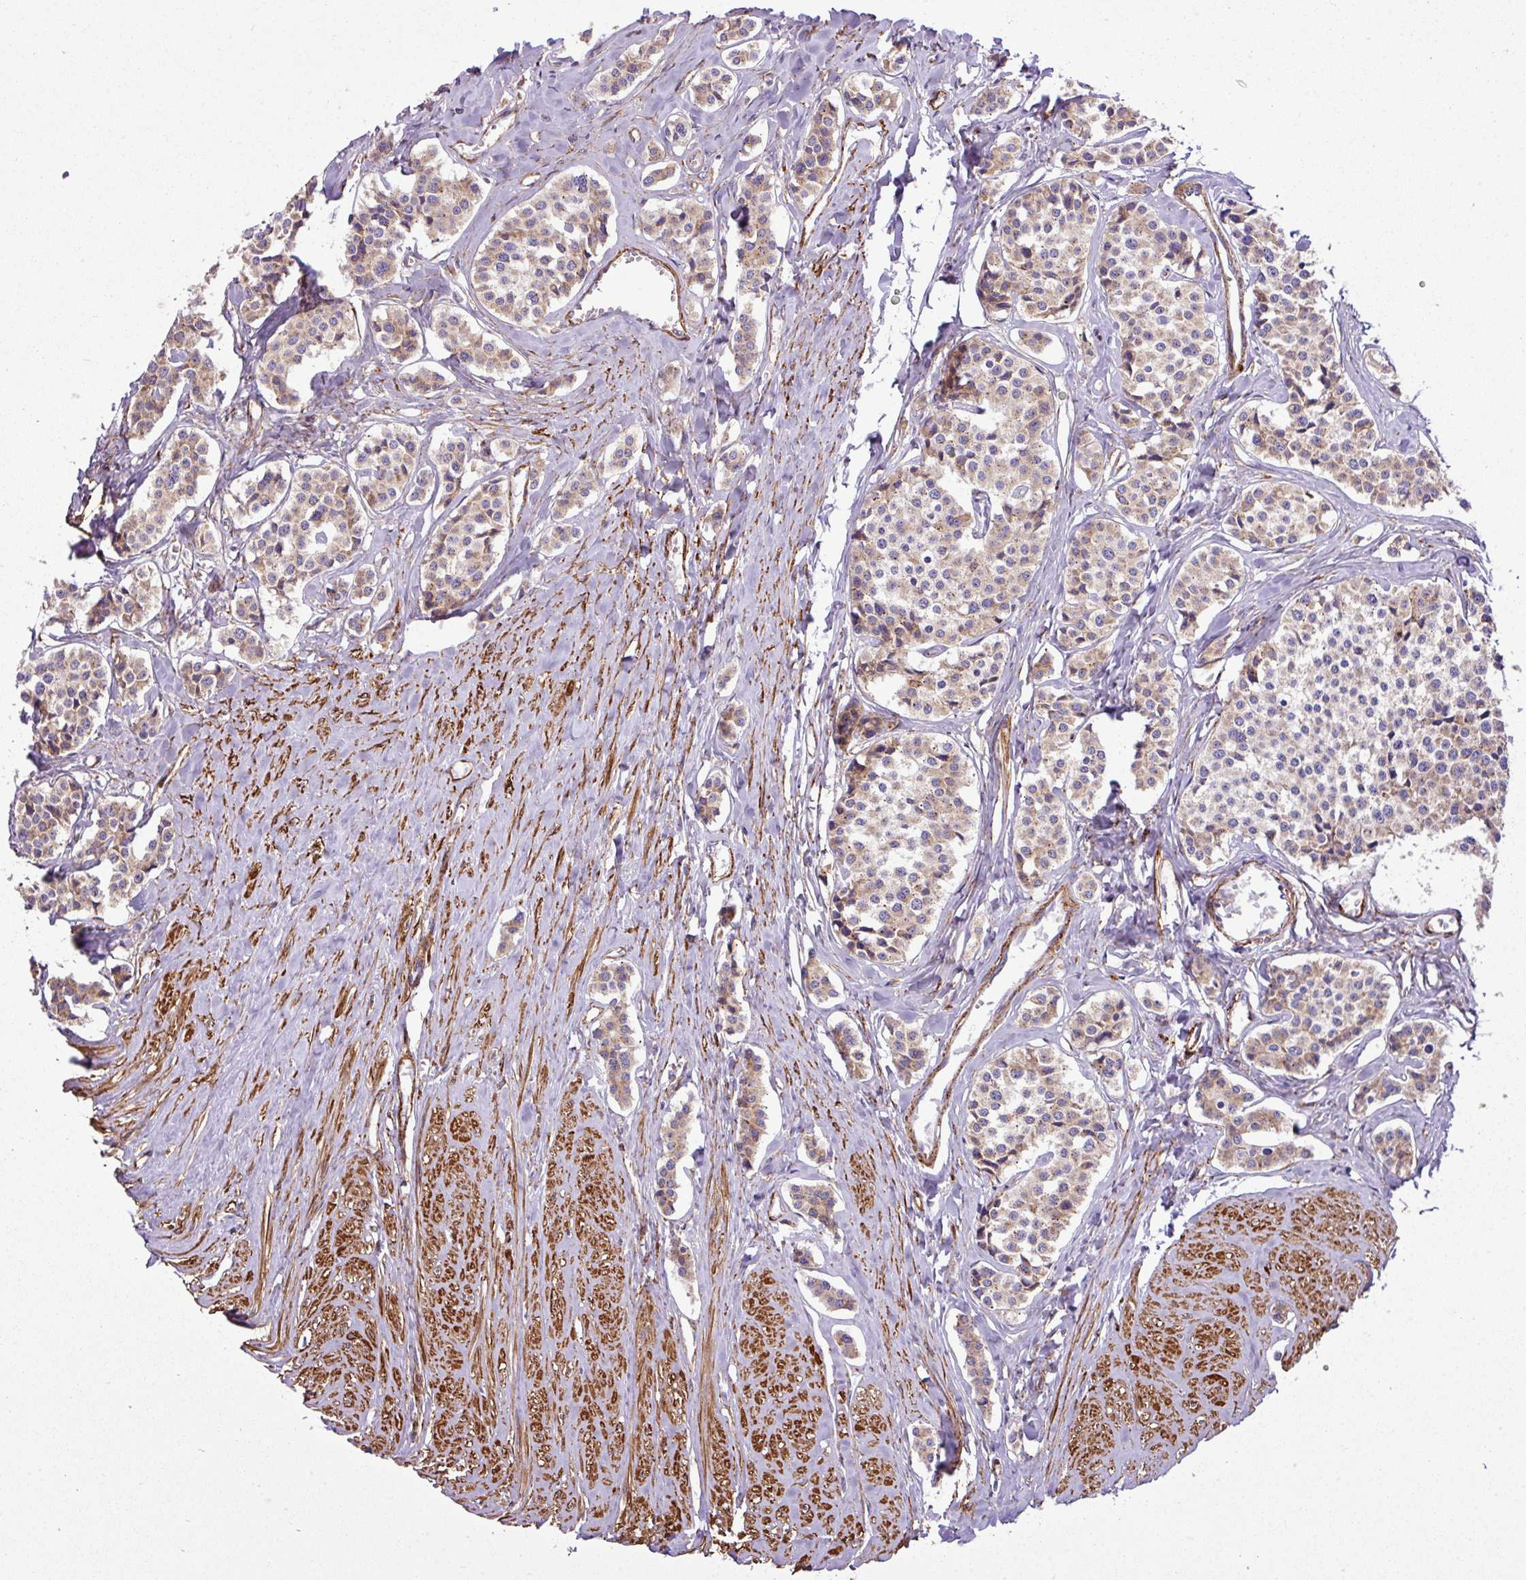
{"staining": {"intensity": "weak", "quantity": "25%-75%", "location": "cytoplasmic/membranous"}, "tissue": "carcinoid", "cell_type": "Tumor cells", "image_type": "cancer", "snomed": [{"axis": "morphology", "description": "Carcinoid, malignant, NOS"}, {"axis": "topography", "description": "Small intestine"}], "caption": "Brown immunohistochemical staining in carcinoid exhibits weak cytoplasmic/membranous staining in approximately 25%-75% of tumor cells.", "gene": "FAM47E", "patient": {"sex": "male", "age": 60}}